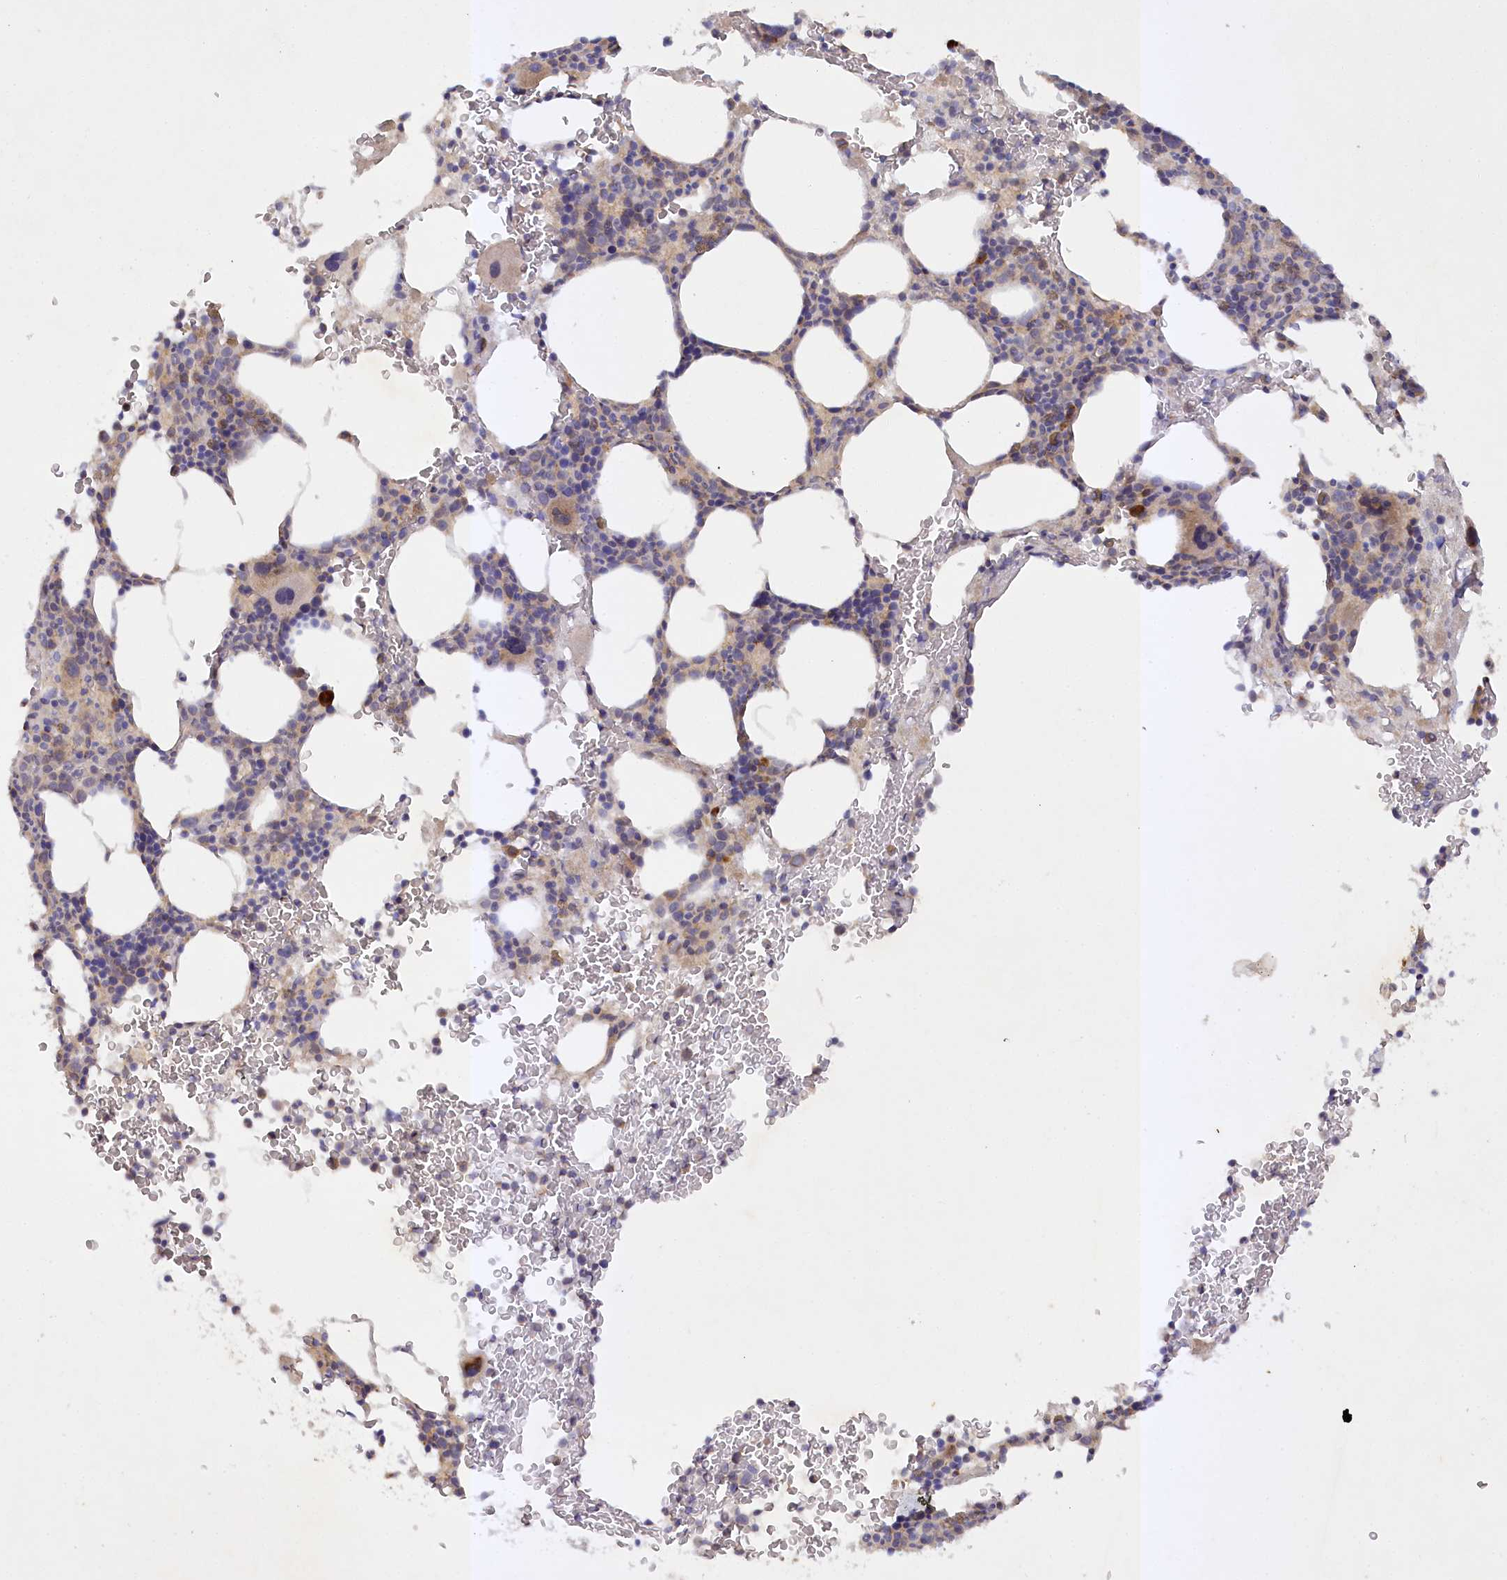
{"staining": {"intensity": "moderate", "quantity": "<25%", "location": "cytoplasmic/membranous"}, "tissue": "bone marrow", "cell_type": "Hematopoietic cells", "image_type": "normal", "snomed": [{"axis": "morphology", "description": "Normal tissue, NOS"}, {"axis": "topography", "description": "Bone marrow"}], "caption": "The image shows staining of benign bone marrow, revealing moderate cytoplasmic/membranous protein expression (brown color) within hematopoietic cells. (DAB IHC with brightfield microscopy, high magnification).", "gene": "TRAF3IP1", "patient": {"sex": "male", "age": 79}}